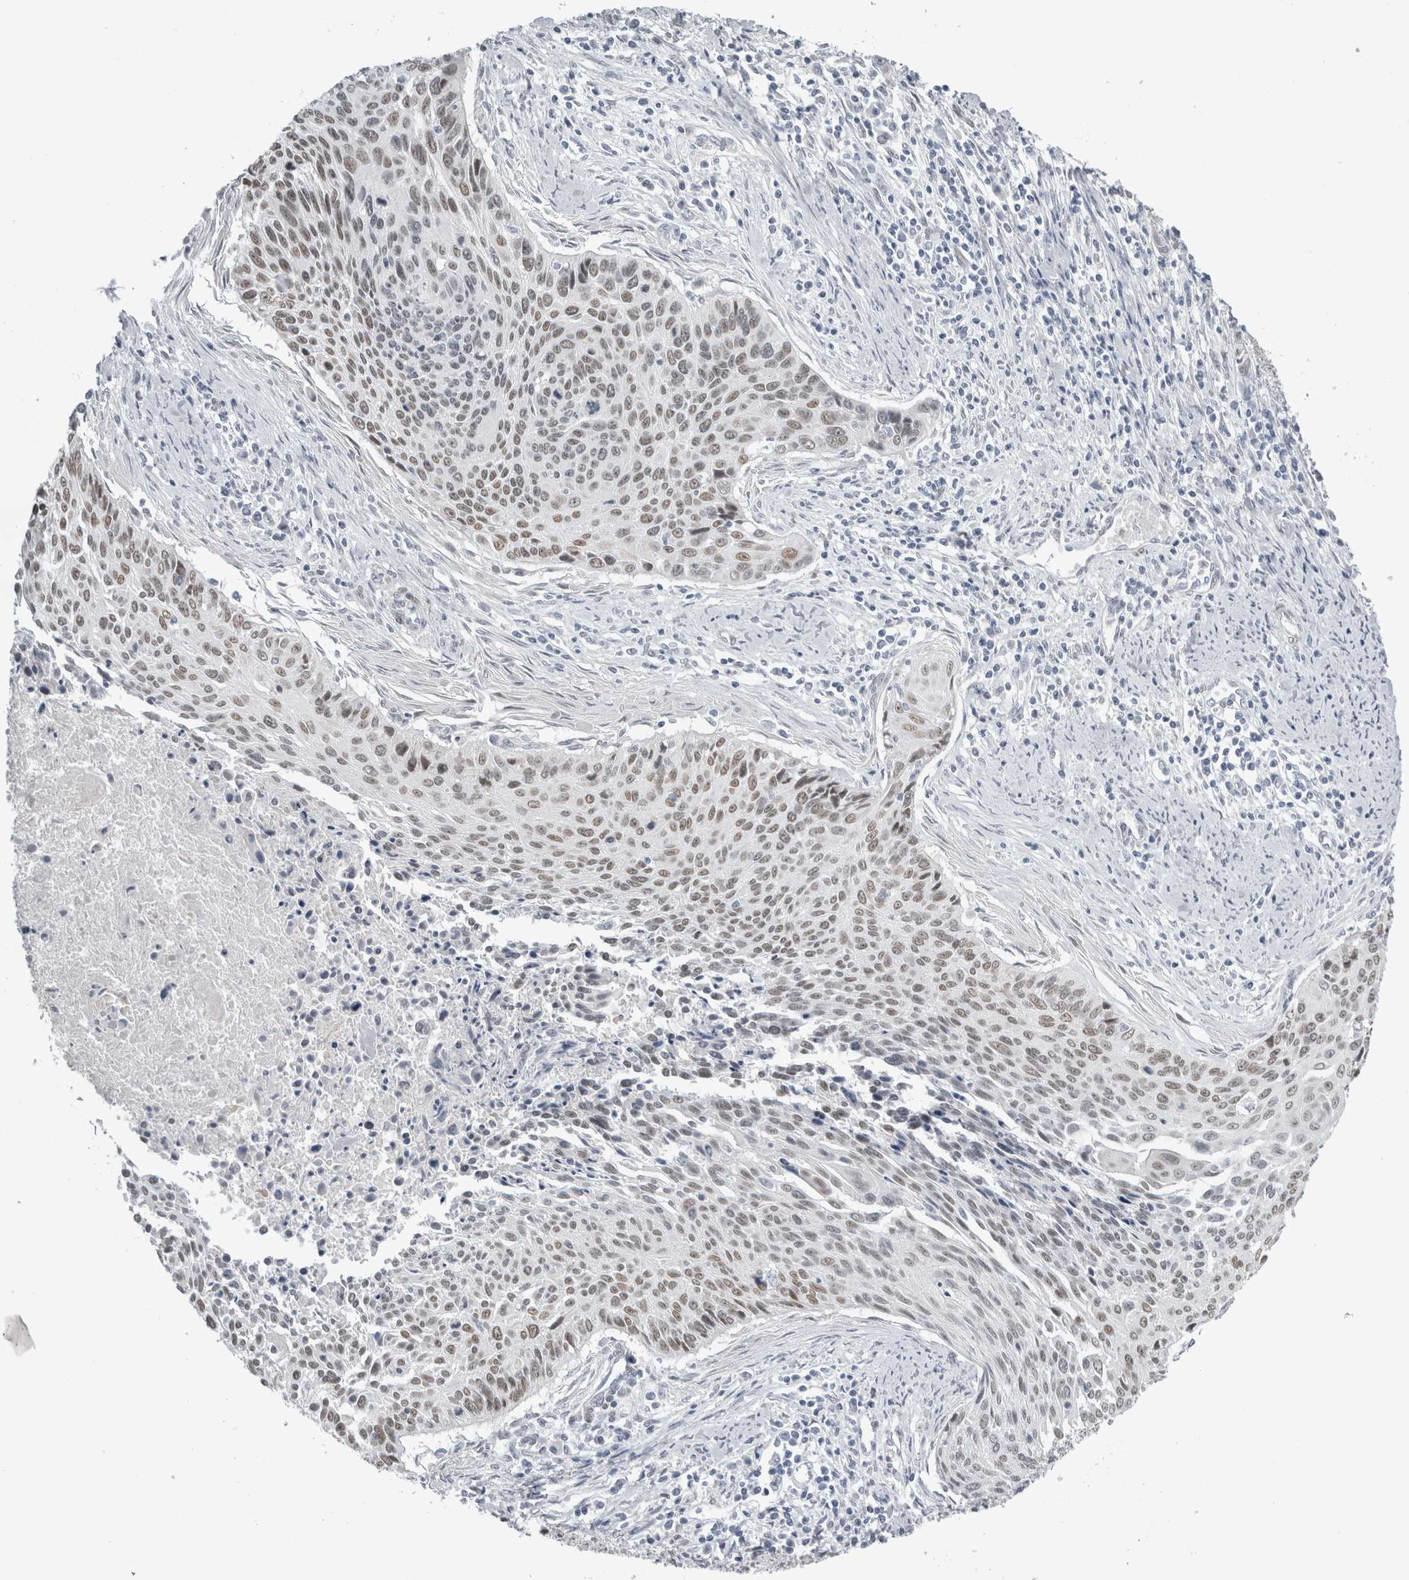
{"staining": {"intensity": "weak", "quantity": "25%-75%", "location": "nuclear"}, "tissue": "cervical cancer", "cell_type": "Tumor cells", "image_type": "cancer", "snomed": [{"axis": "morphology", "description": "Squamous cell carcinoma, NOS"}, {"axis": "topography", "description": "Cervix"}], "caption": "Cervical squamous cell carcinoma tissue demonstrates weak nuclear positivity in about 25%-75% of tumor cells, visualized by immunohistochemistry.", "gene": "PLIN1", "patient": {"sex": "female", "age": 55}}